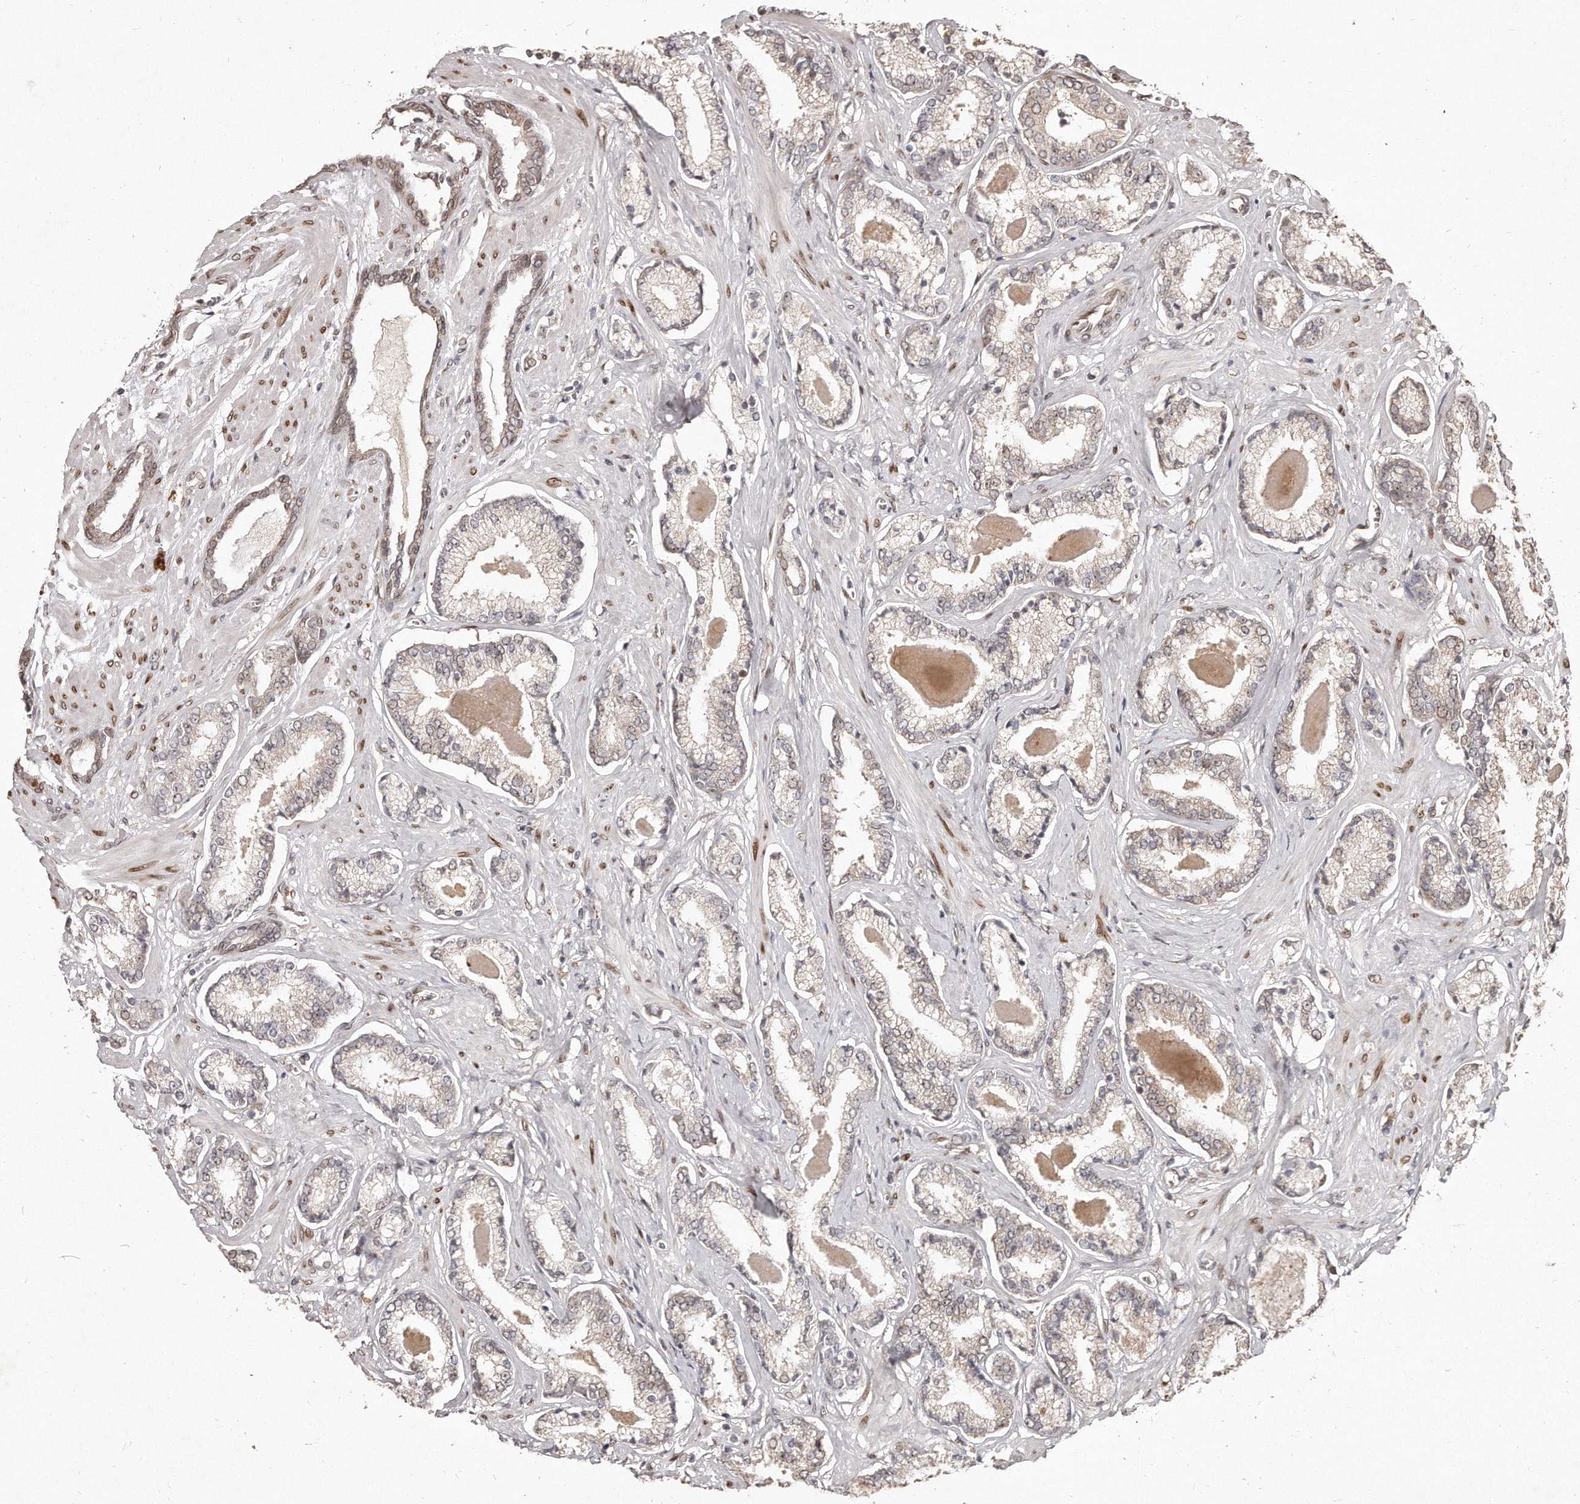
{"staining": {"intensity": "weak", "quantity": "<25%", "location": "cytoplasmic/membranous"}, "tissue": "prostate cancer", "cell_type": "Tumor cells", "image_type": "cancer", "snomed": [{"axis": "morphology", "description": "Adenocarcinoma, Low grade"}, {"axis": "topography", "description": "Prostate"}], "caption": "High magnification brightfield microscopy of prostate cancer stained with DAB (brown) and counterstained with hematoxylin (blue): tumor cells show no significant staining. (DAB (3,3'-diaminobenzidine) immunohistochemistry, high magnification).", "gene": "HASPIN", "patient": {"sex": "male", "age": 70}}